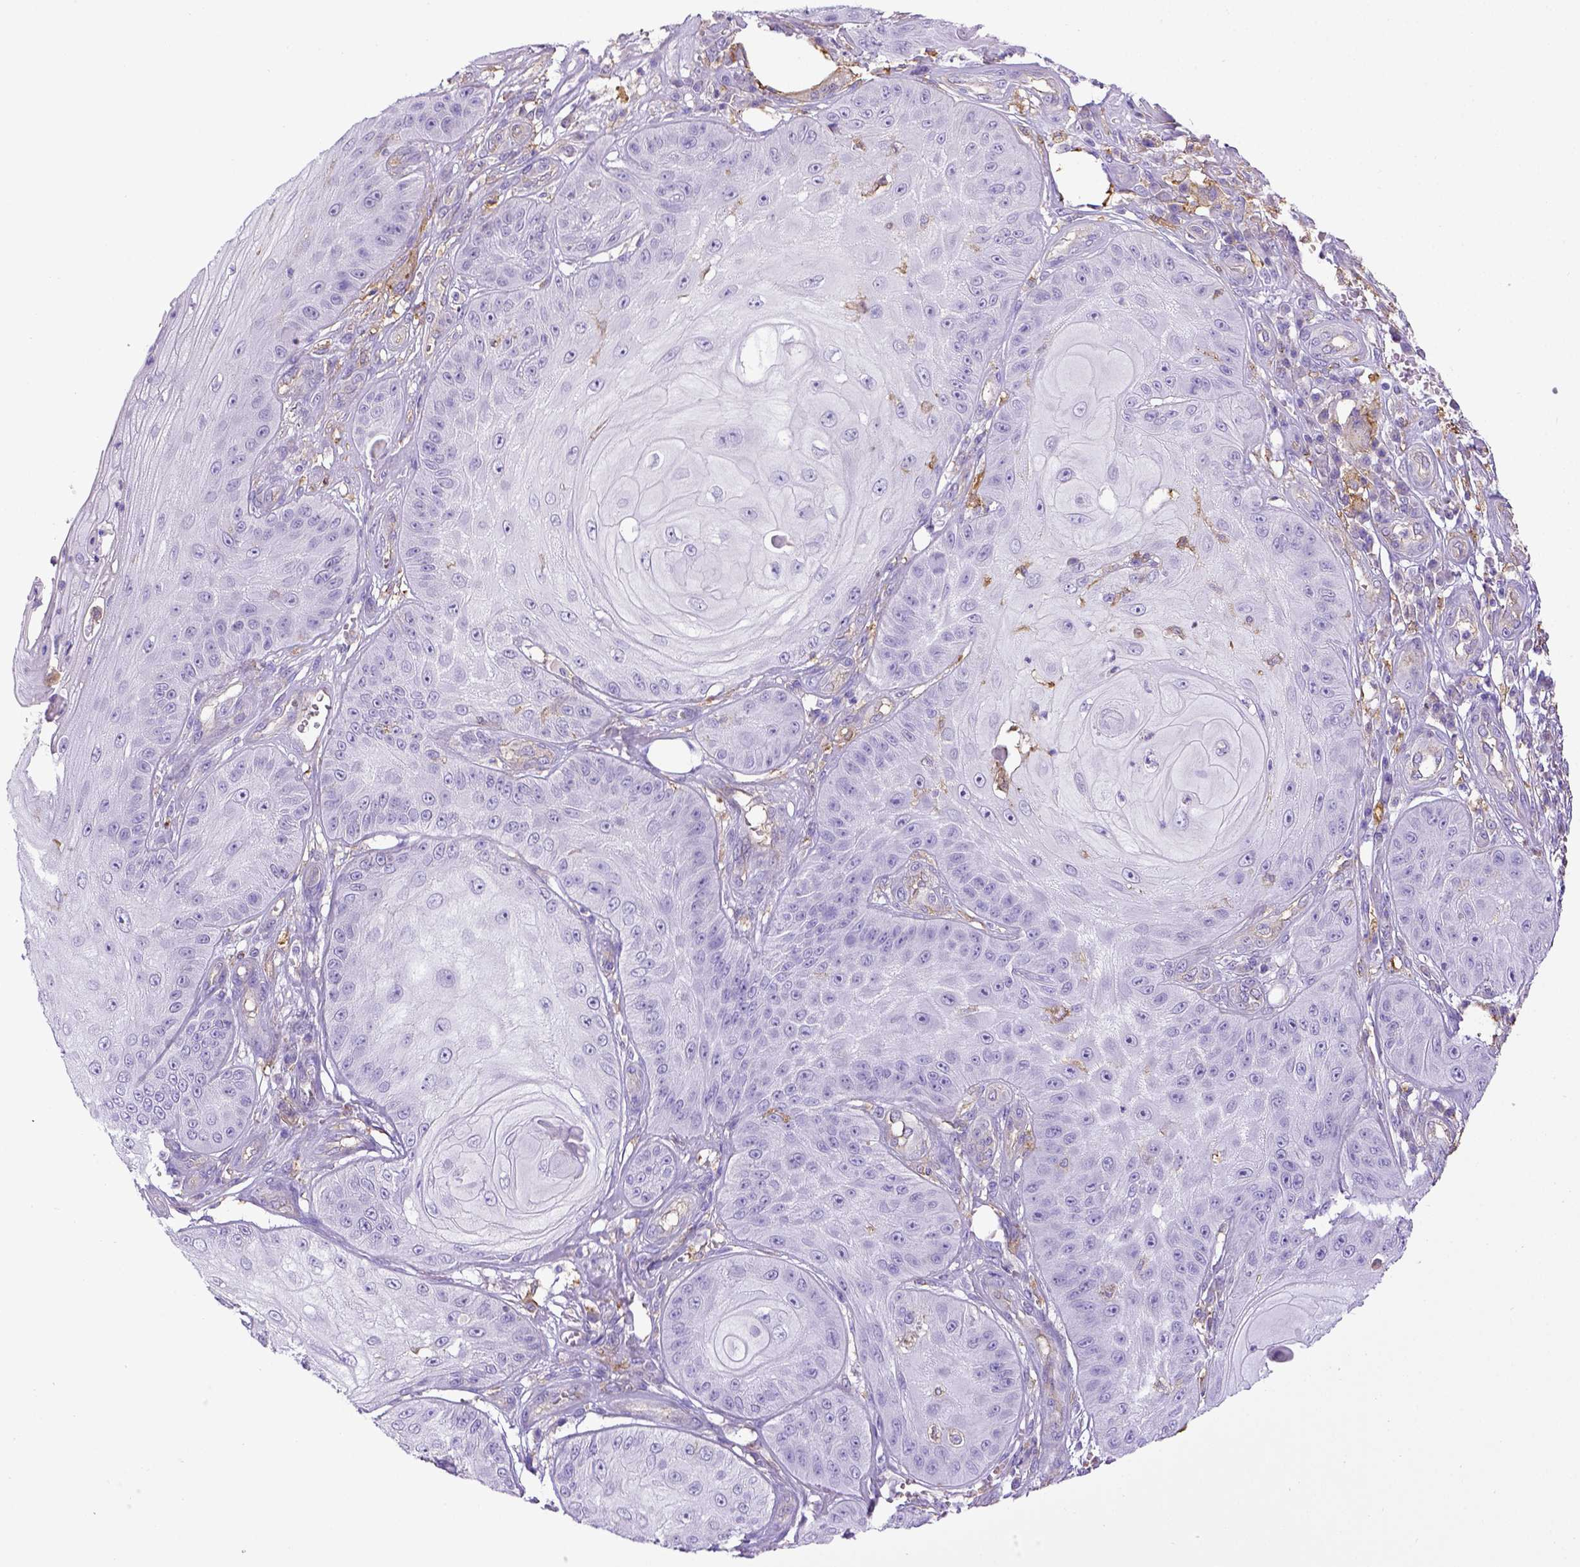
{"staining": {"intensity": "negative", "quantity": "none", "location": "none"}, "tissue": "skin cancer", "cell_type": "Tumor cells", "image_type": "cancer", "snomed": [{"axis": "morphology", "description": "Squamous cell carcinoma, NOS"}, {"axis": "topography", "description": "Skin"}], "caption": "High magnification brightfield microscopy of skin cancer (squamous cell carcinoma) stained with DAB (brown) and counterstained with hematoxylin (blue): tumor cells show no significant positivity.", "gene": "CD40", "patient": {"sex": "male", "age": 70}}